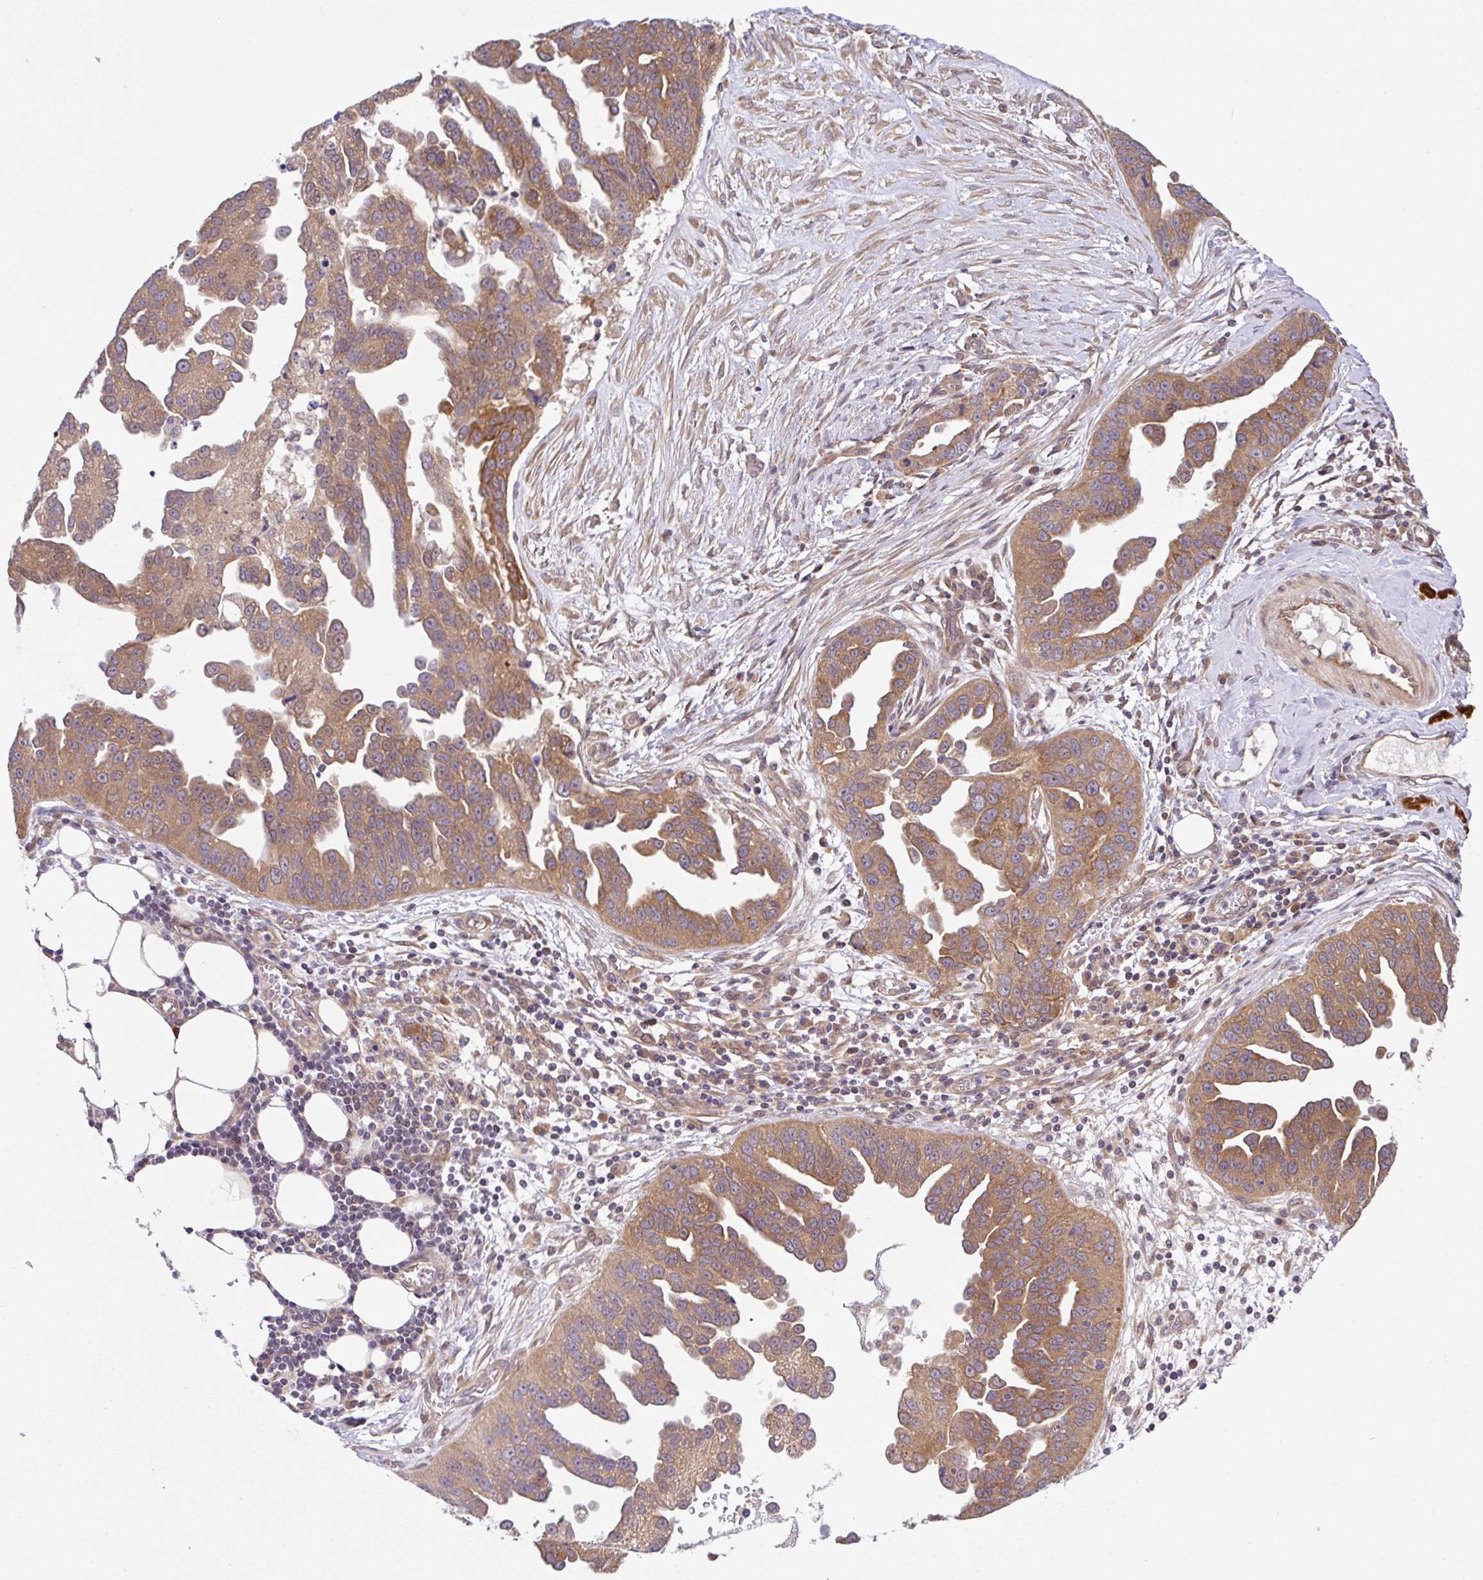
{"staining": {"intensity": "moderate", "quantity": ">75%", "location": "cytoplasmic/membranous"}, "tissue": "ovarian cancer", "cell_type": "Tumor cells", "image_type": "cancer", "snomed": [{"axis": "morphology", "description": "Cystadenocarcinoma, serous, NOS"}, {"axis": "topography", "description": "Ovary"}], "caption": "This micrograph reveals immunohistochemistry staining of ovarian cancer, with medium moderate cytoplasmic/membranous positivity in approximately >75% of tumor cells.", "gene": "UBE4A", "patient": {"sex": "female", "age": 75}}